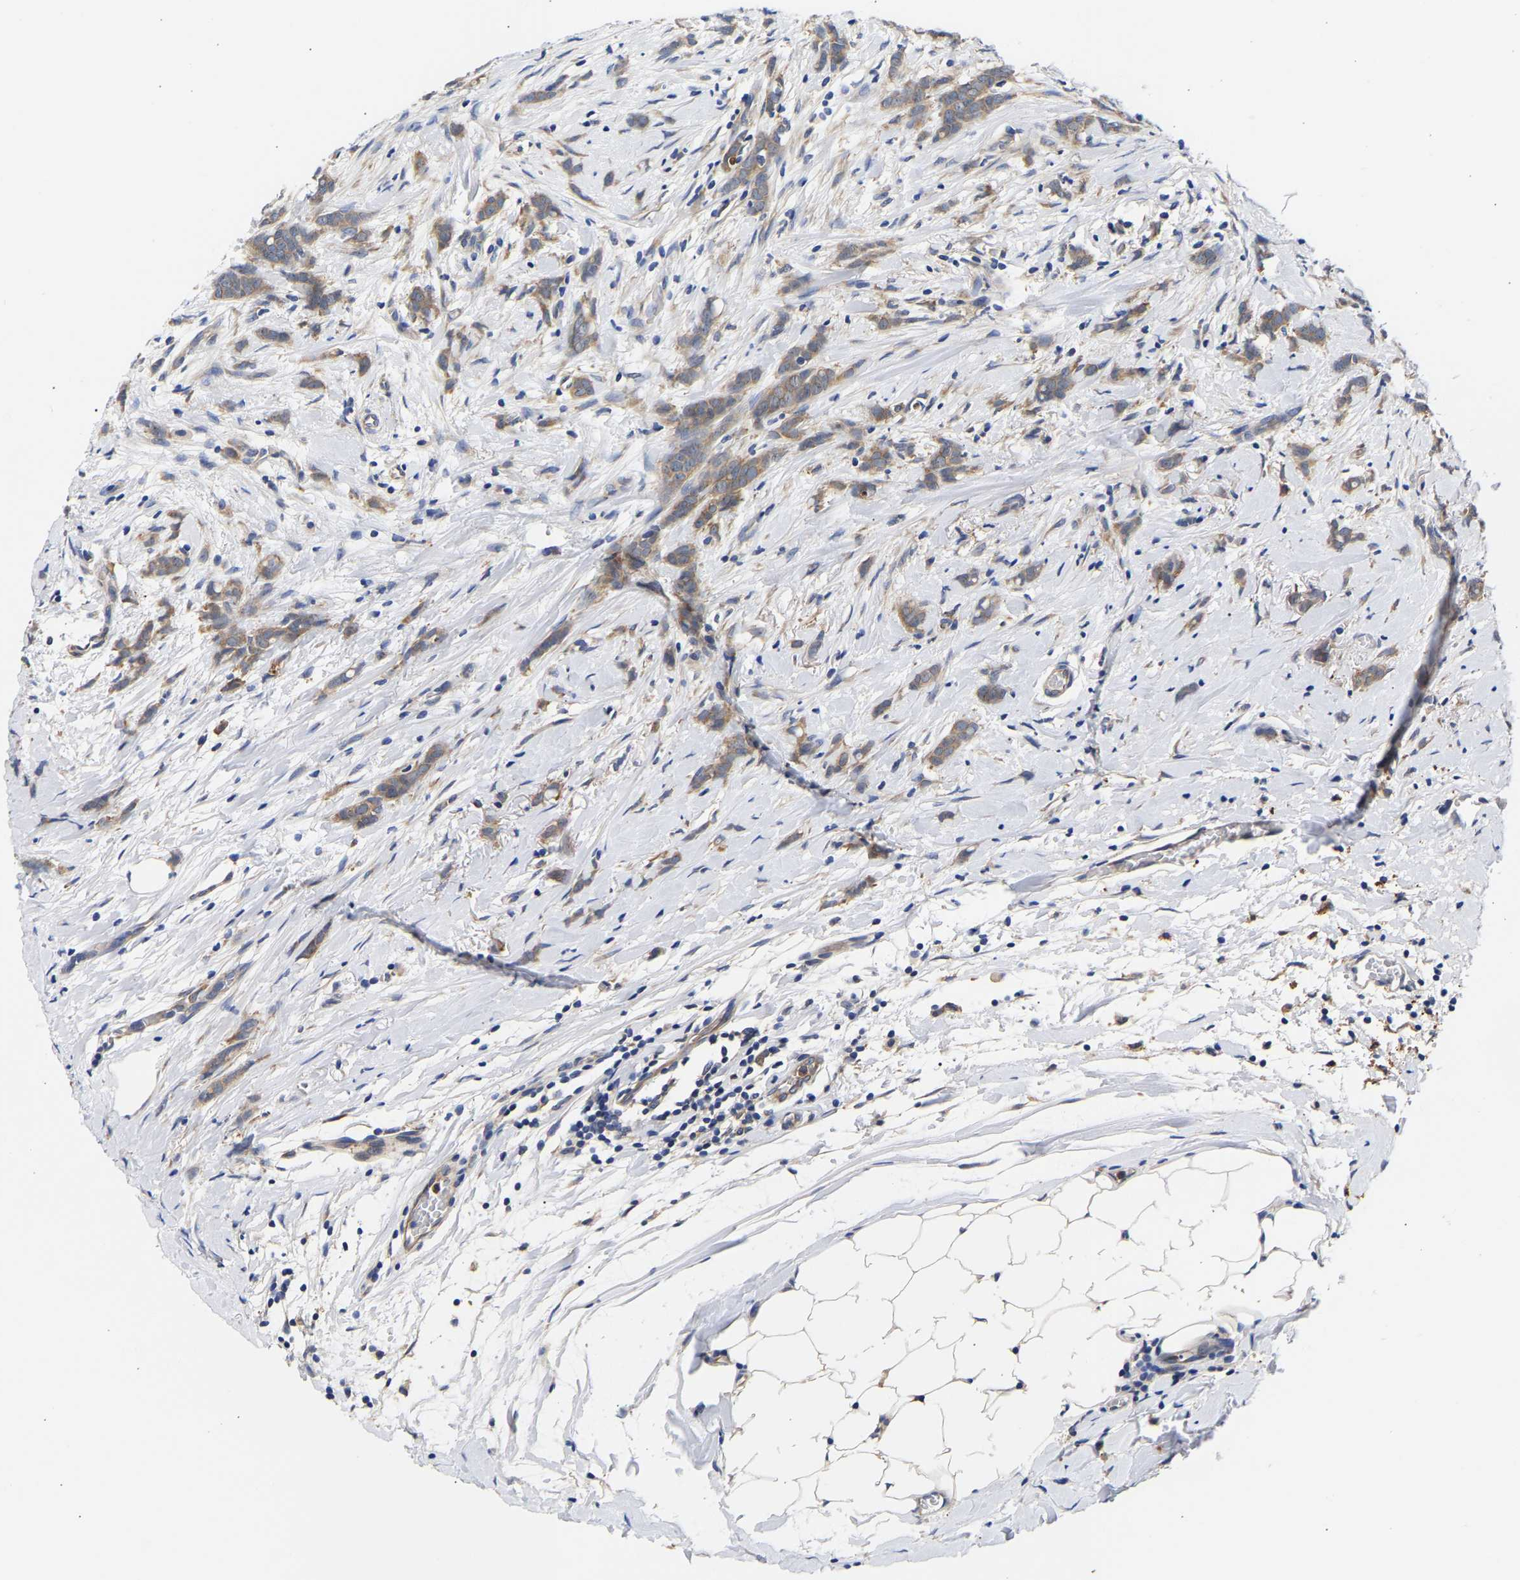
{"staining": {"intensity": "weak", "quantity": ">75%", "location": "cytoplasmic/membranous"}, "tissue": "breast cancer", "cell_type": "Tumor cells", "image_type": "cancer", "snomed": [{"axis": "morphology", "description": "Lobular carcinoma, in situ"}, {"axis": "morphology", "description": "Lobular carcinoma"}, {"axis": "topography", "description": "Breast"}], "caption": "Breast lobular carcinoma stained with immunohistochemistry exhibits weak cytoplasmic/membranous expression in approximately >75% of tumor cells. Immunohistochemistry stains the protein in brown and the nuclei are stained blue.", "gene": "CCDC6", "patient": {"sex": "female", "age": 41}}